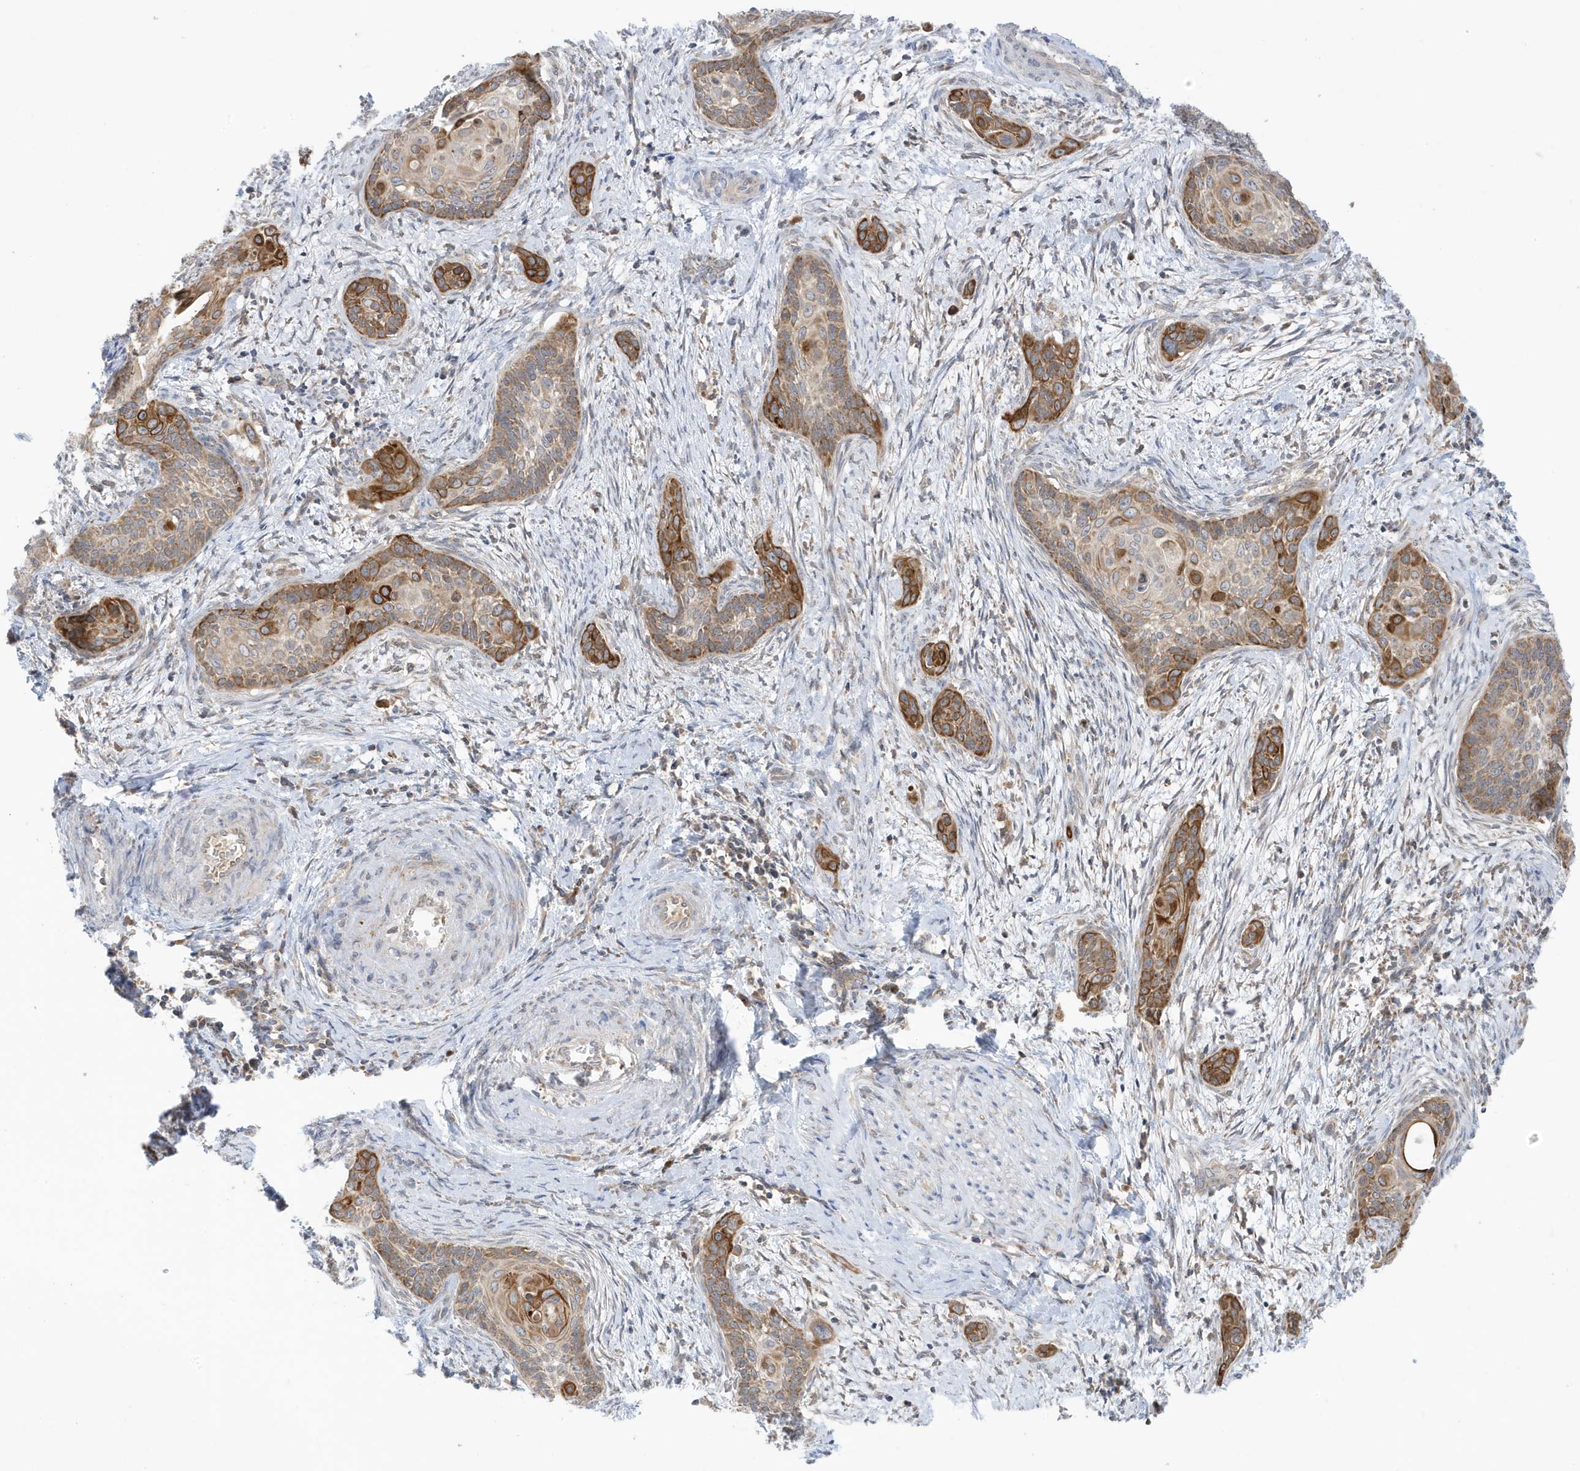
{"staining": {"intensity": "moderate", "quantity": "25%-75%", "location": "cytoplasmic/membranous"}, "tissue": "cervical cancer", "cell_type": "Tumor cells", "image_type": "cancer", "snomed": [{"axis": "morphology", "description": "Squamous cell carcinoma, NOS"}, {"axis": "topography", "description": "Cervix"}], "caption": "Tumor cells show medium levels of moderate cytoplasmic/membranous expression in approximately 25%-75% of cells in human cervical cancer. (DAB = brown stain, brightfield microscopy at high magnification).", "gene": "NPPC", "patient": {"sex": "female", "age": 33}}